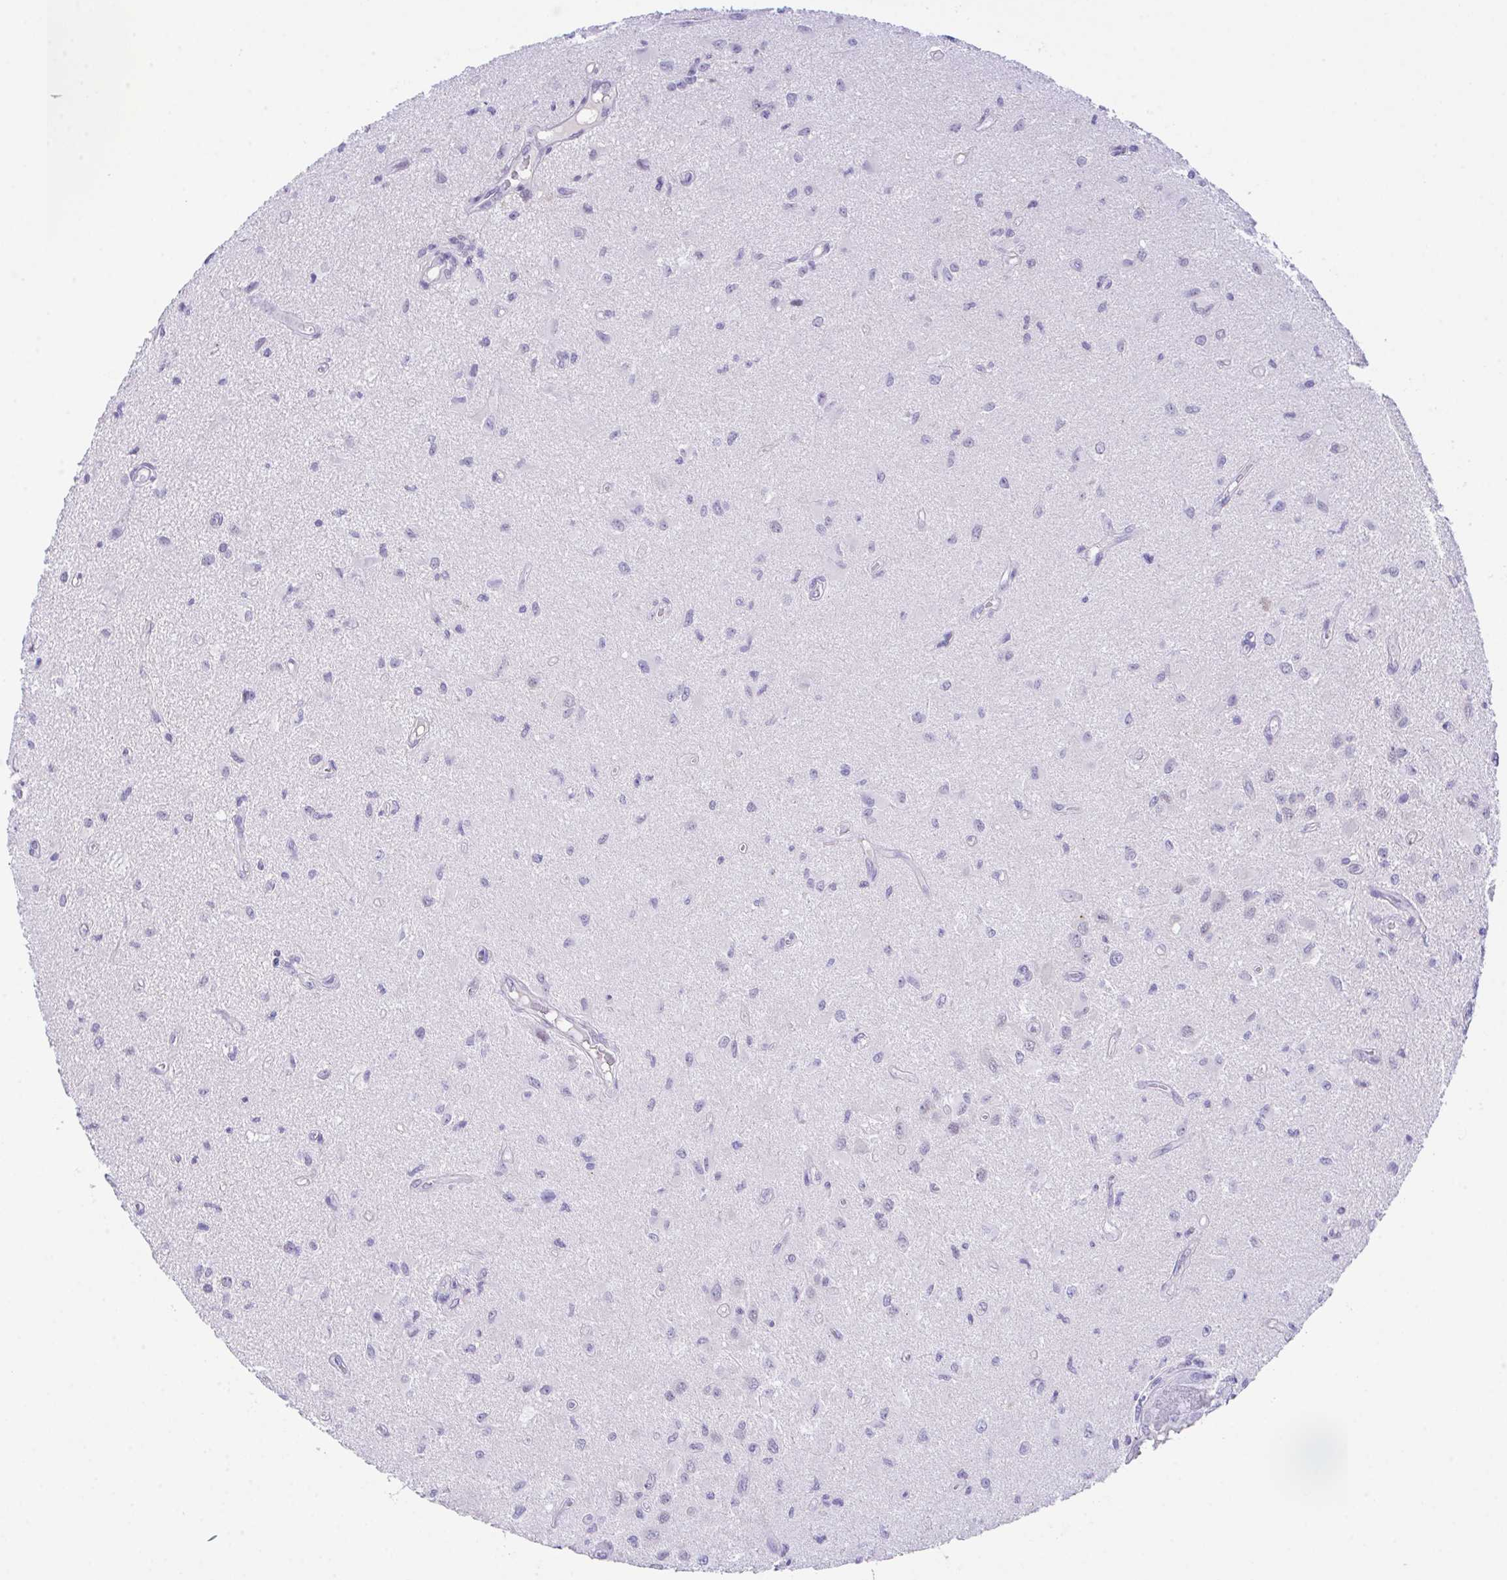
{"staining": {"intensity": "negative", "quantity": "none", "location": "none"}, "tissue": "glioma", "cell_type": "Tumor cells", "image_type": "cancer", "snomed": [{"axis": "morphology", "description": "Glioma, malignant, High grade"}, {"axis": "topography", "description": "Brain"}], "caption": "A photomicrograph of human glioma is negative for staining in tumor cells. The staining was performed using DAB (3,3'-diaminobenzidine) to visualize the protein expression in brown, while the nuclei were stained in blue with hematoxylin (Magnification: 20x).", "gene": "HOXB4", "patient": {"sex": "male", "age": 67}}